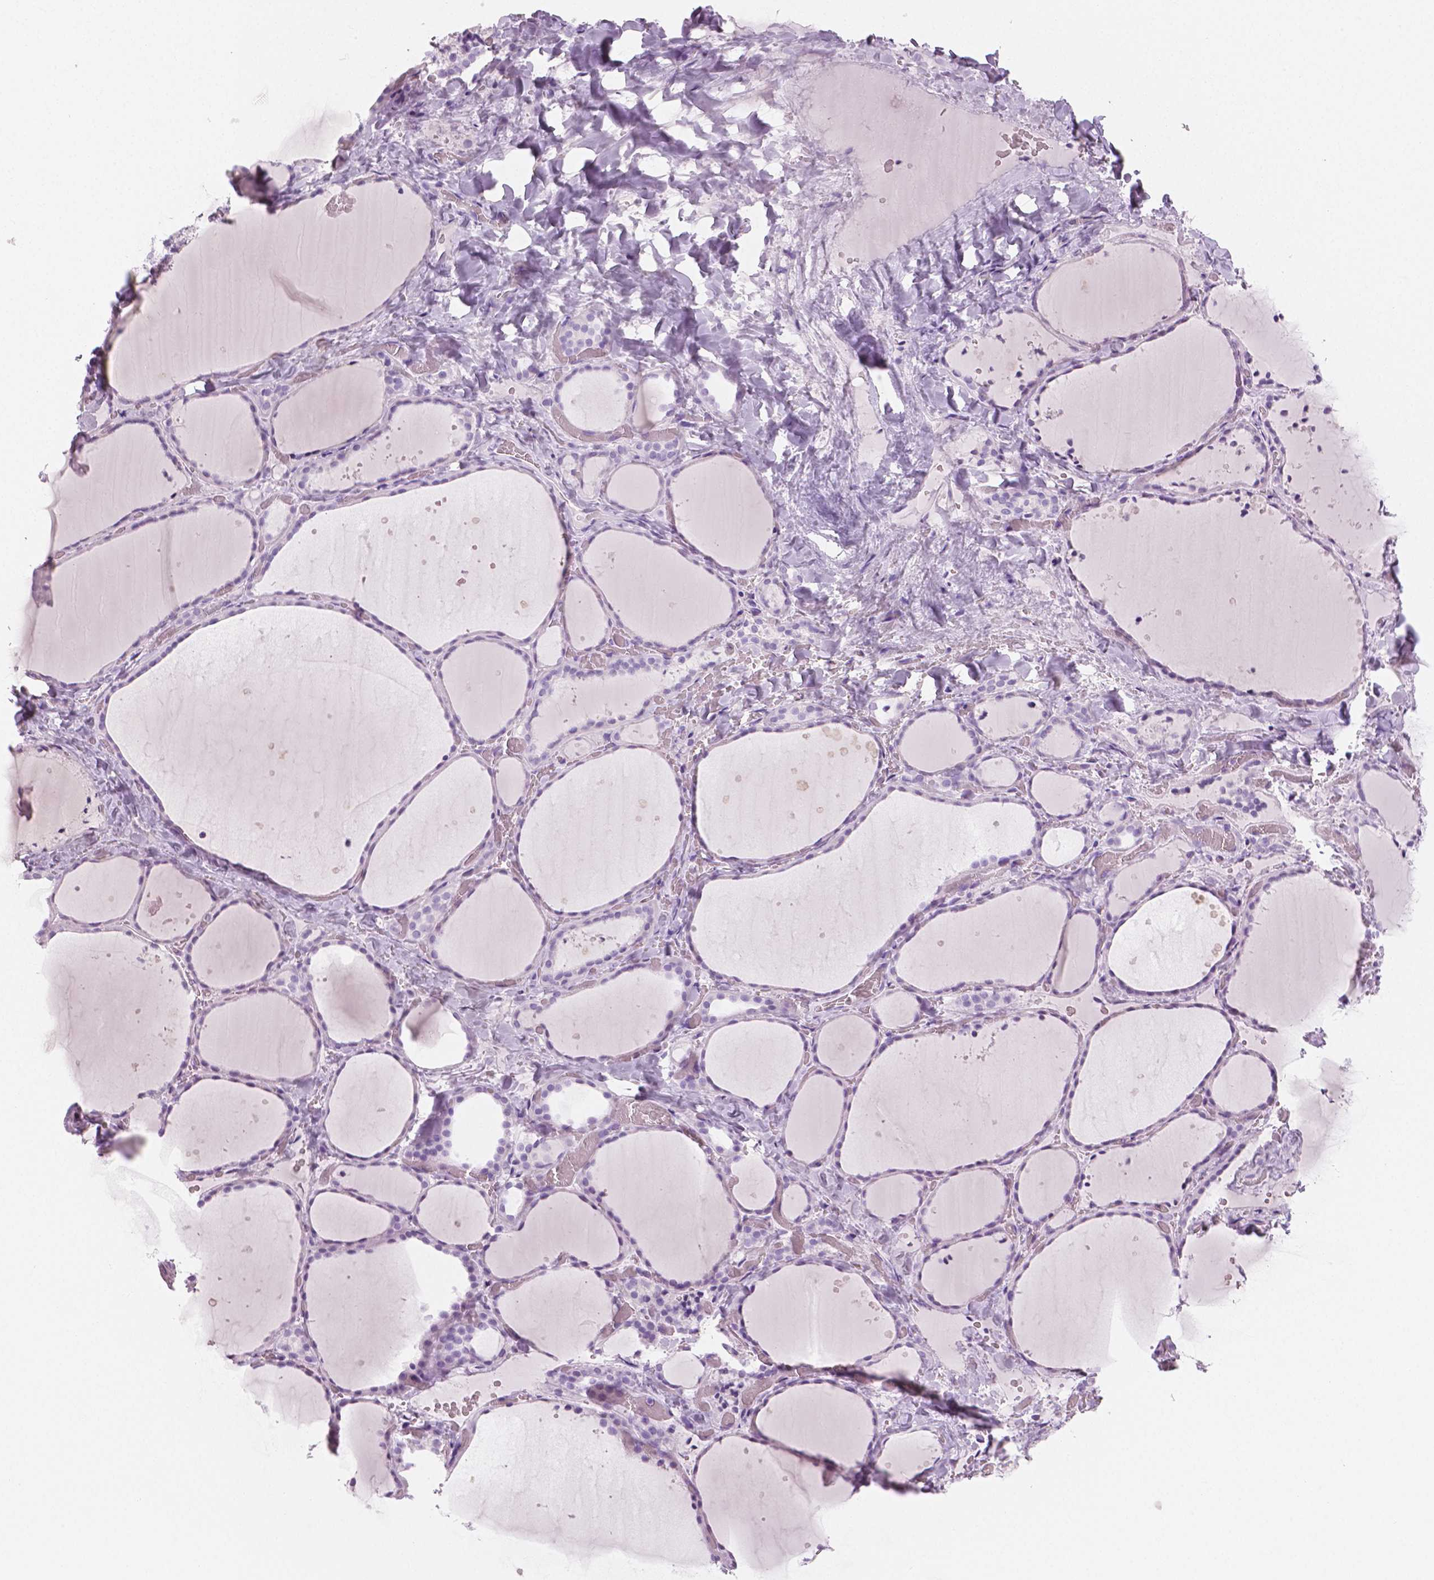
{"staining": {"intensity": "negative", "quantity": "none", "location": "none"}, "tissue": "thyroid gland", "cell_type": "Glandular cells", "image_type": "normal", "snomed": [{"axis": "morphology", "description": "Normal tissue, NOS"}, {"axis": "topography", "description": "Thyroid gland"}], "caption": "Image shows no significant protein staining in glandular cells of unremarkable thyroid gland. (DAB (3,3'-diaminobenzidine) immunohistochemistry, high magnification).", "gene": "PLIN4", "patient": {"sex": "female", "age": 36}}